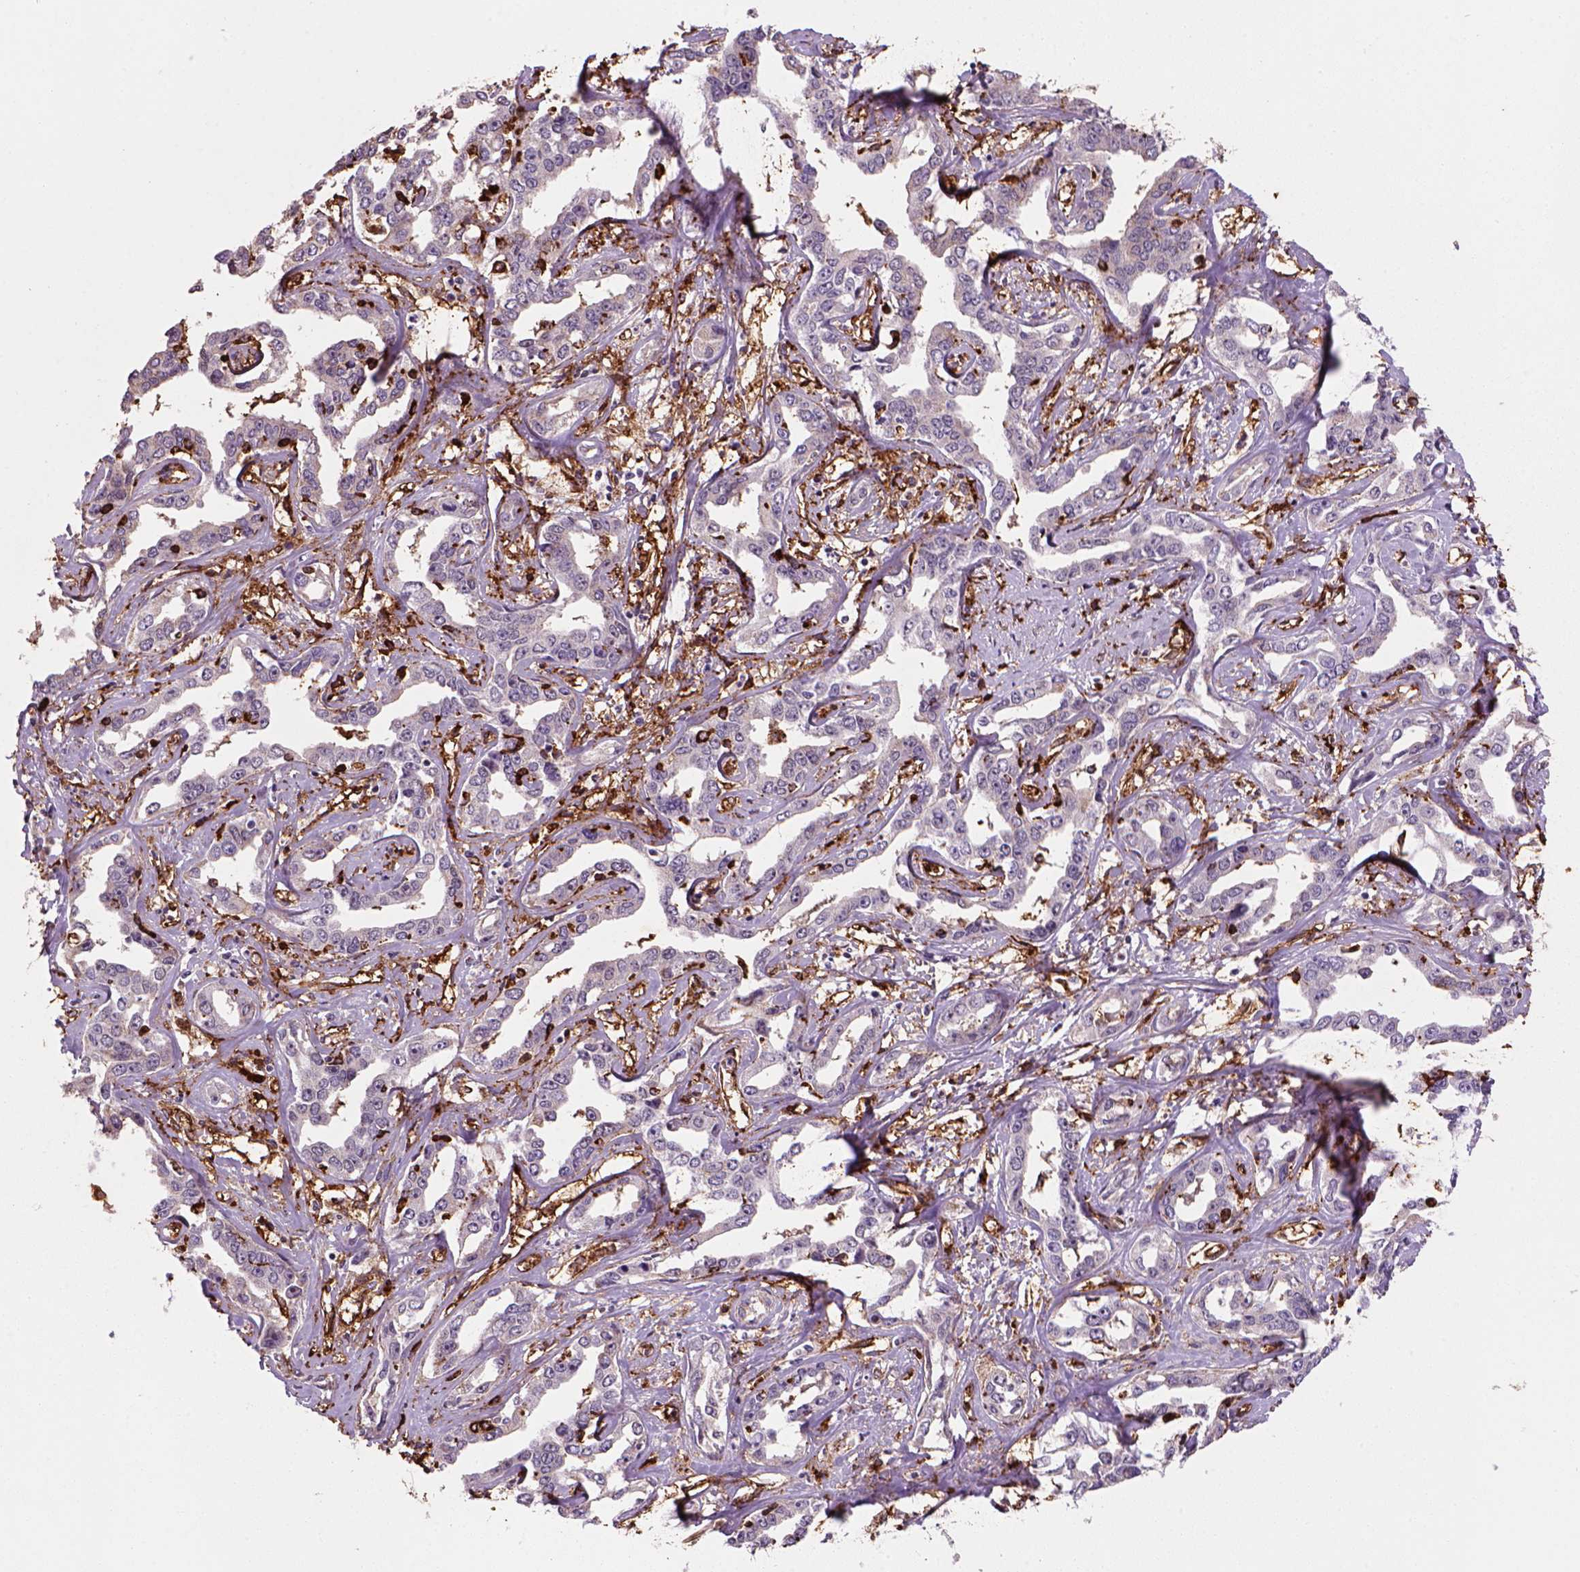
{"staining": {"intensity": "negative", "quantity": "none", "location": "none"}, "tissue": "liver cancer", "cell_type": "Tumor cells", "image_type": "cancer", "snomed": [{"axis": "morphology", "description": "Cholangiocarcinoma"}, {"axis": "topography", "description": "Liver"}], "caption": "Immunohistochemical staining of human liver cholangiocarcinoma shows no significant expression in tumor cells.", "gene": "MARCKS", "patient": {"sex": "male", "age": 59}}